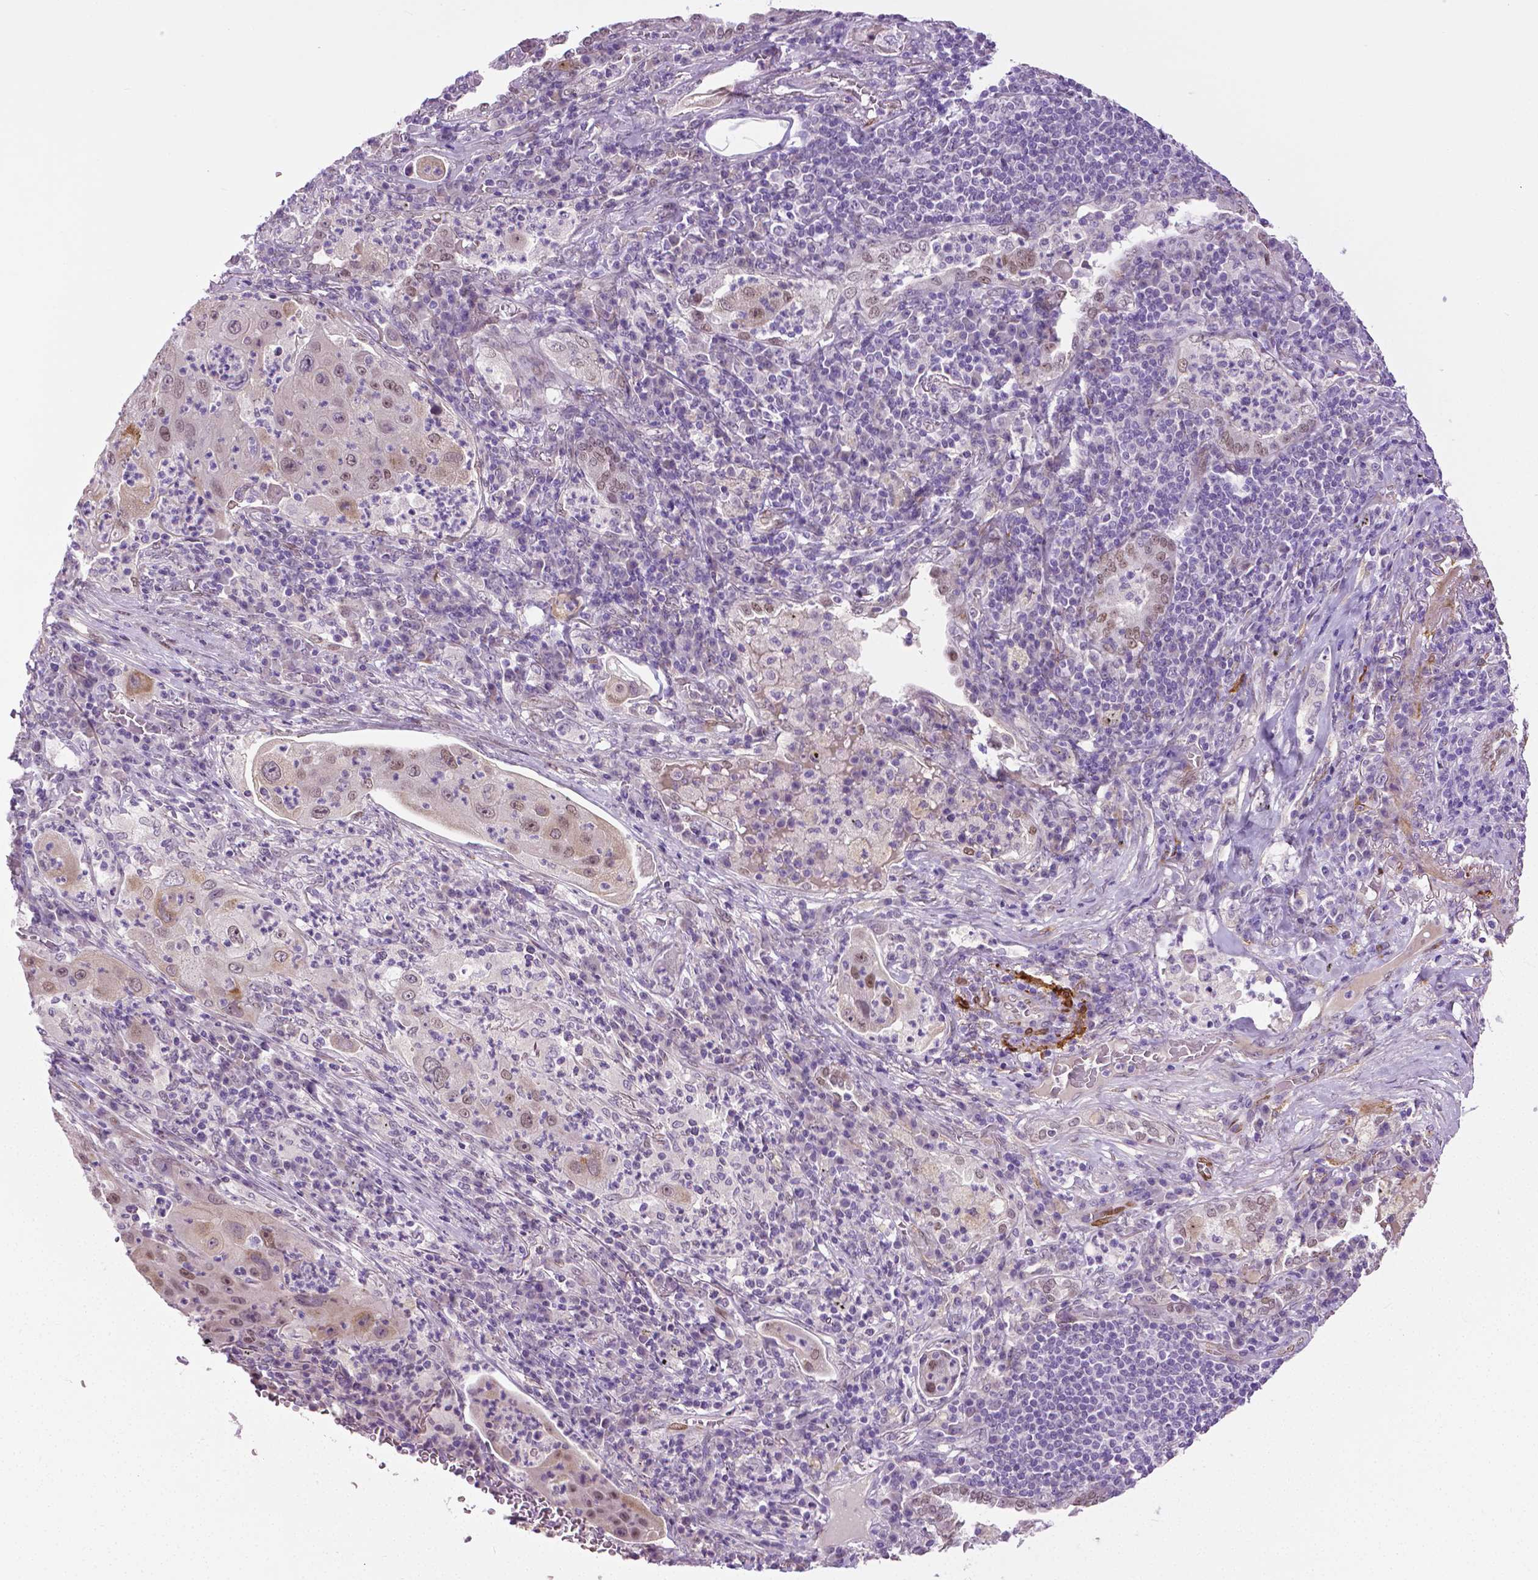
{"staining": {"intensity": "weak", "quantity": "25%-75%", "location": "nuclear"}, "tissue": "lung cancer", "cell_type": "Tumor cells", "image_type": "cancer", "snomed": [{"axis": "morphology", "description": "Squamous cell carcinoma, NOS"}, {"axis": "topography", "description": "Lung"}], "caption": "Immunohistochemistry staining of lung cancer, which demonstrates low levels of weak nuclear staining in about 25%-75% of tumor cells indicating weak nuclear protein staining. The staining was performed using DAB (brown) for protein detection and nuclei were counterstained in hematoxylin (blue).", "gene": "PTGER3", "patient": {"sex": "female", "age": 59}}